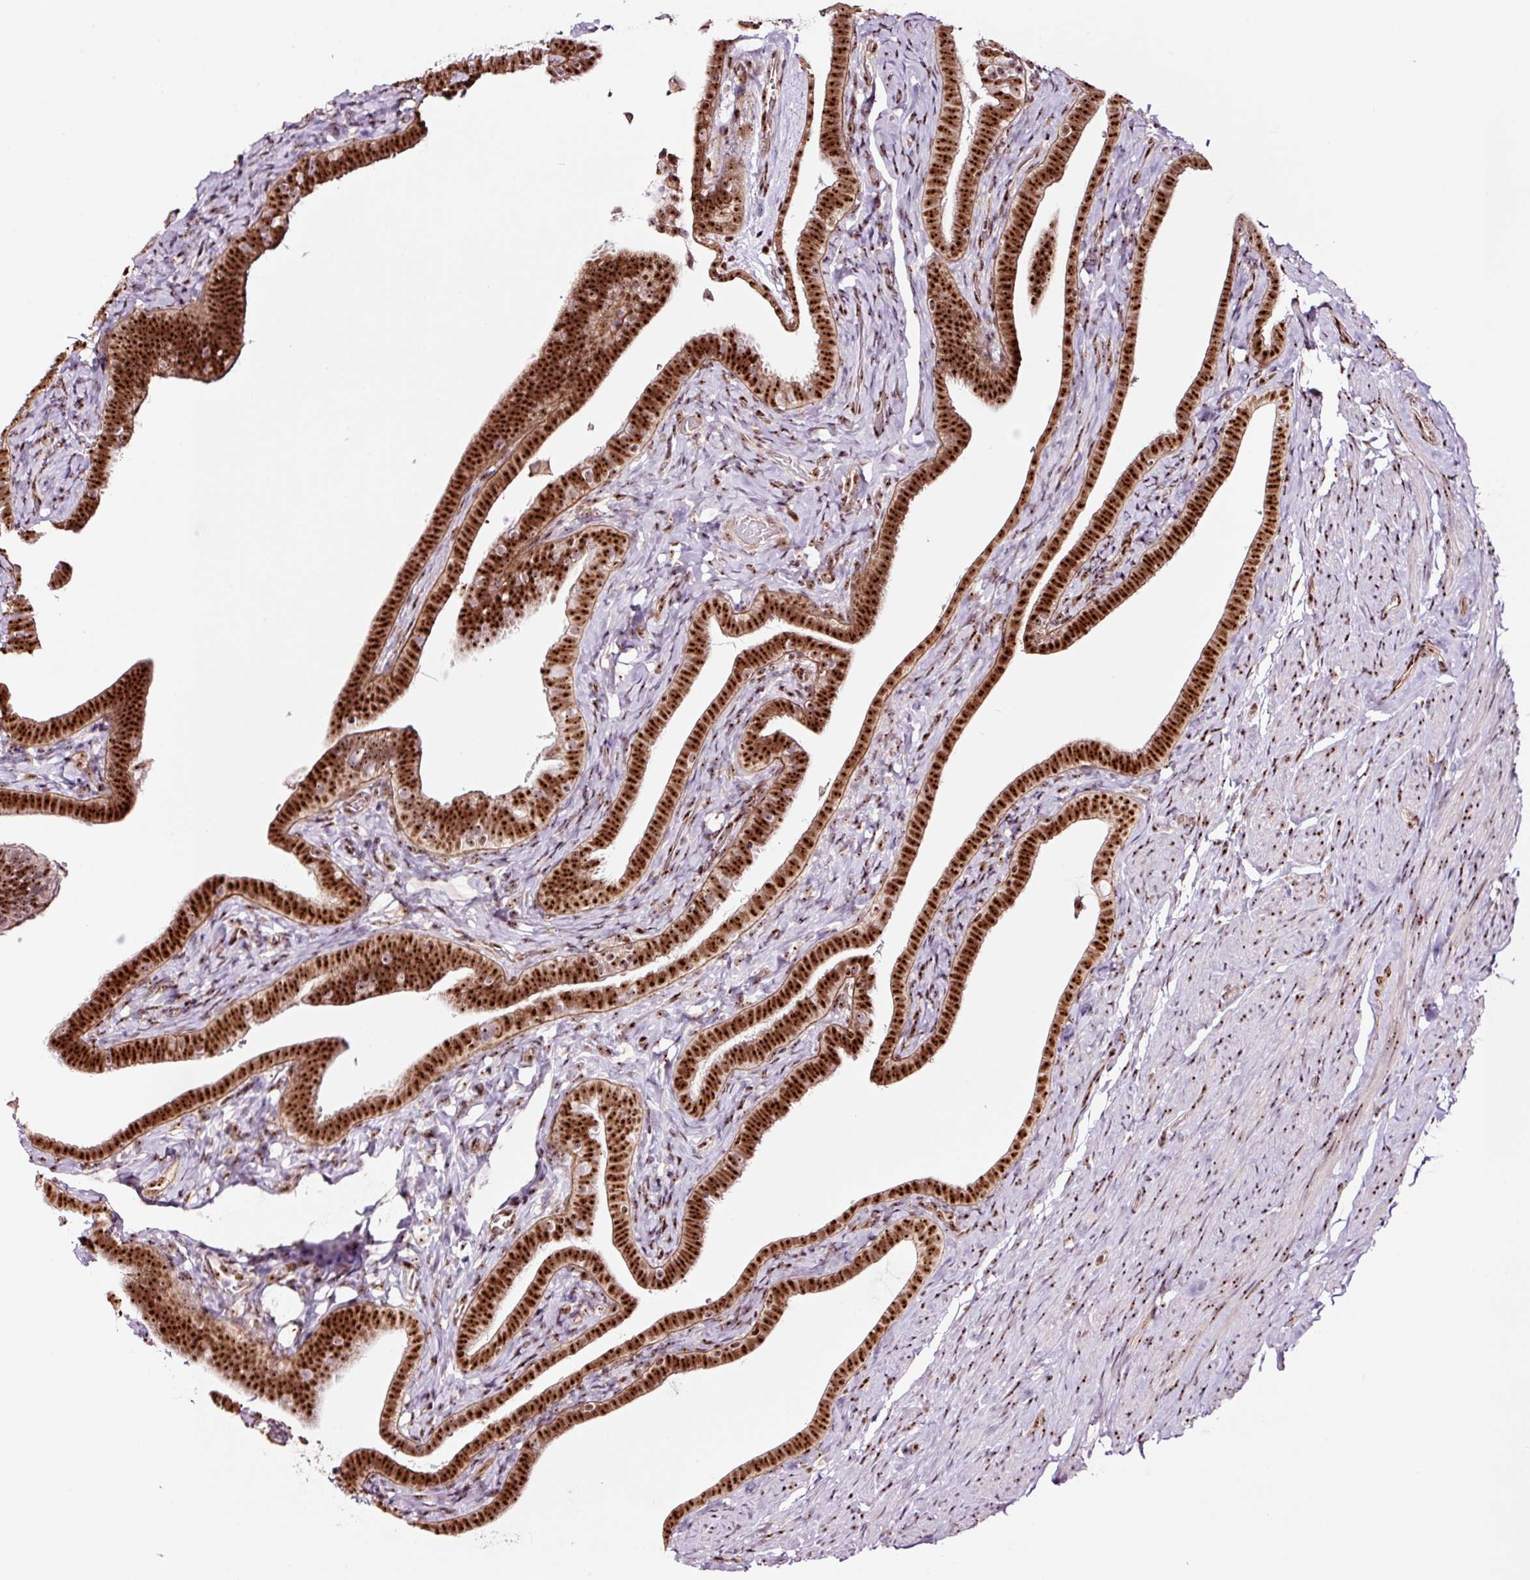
{"staining": {"intensity": "strong", "quantity": ">75%", "location": "cytoplasmic/membranous,nuclear"}, "tissue": "fallopian tube", "cell_type": "Glandular cells", "image_type": "normal", "snomed": [{"axis": "morphology", "description": "Normal tissue, NOS"}, {"axis": "topography", "description": "Fallopian tube"}], "caption": "An image of human fallopian tube stained for a protein reveals strong cytoplasmic/membranous,nuclear brown staining in glandular cells. The staining was performed using DAB (3,3'-diaminobenzidine) to visualize the protein expression in brown, while the nuclei were stained in blue with hematoxylin (Magnification: 20x).", "gene": "GNL3", "patient": {"sex": "female", "age": 69}}